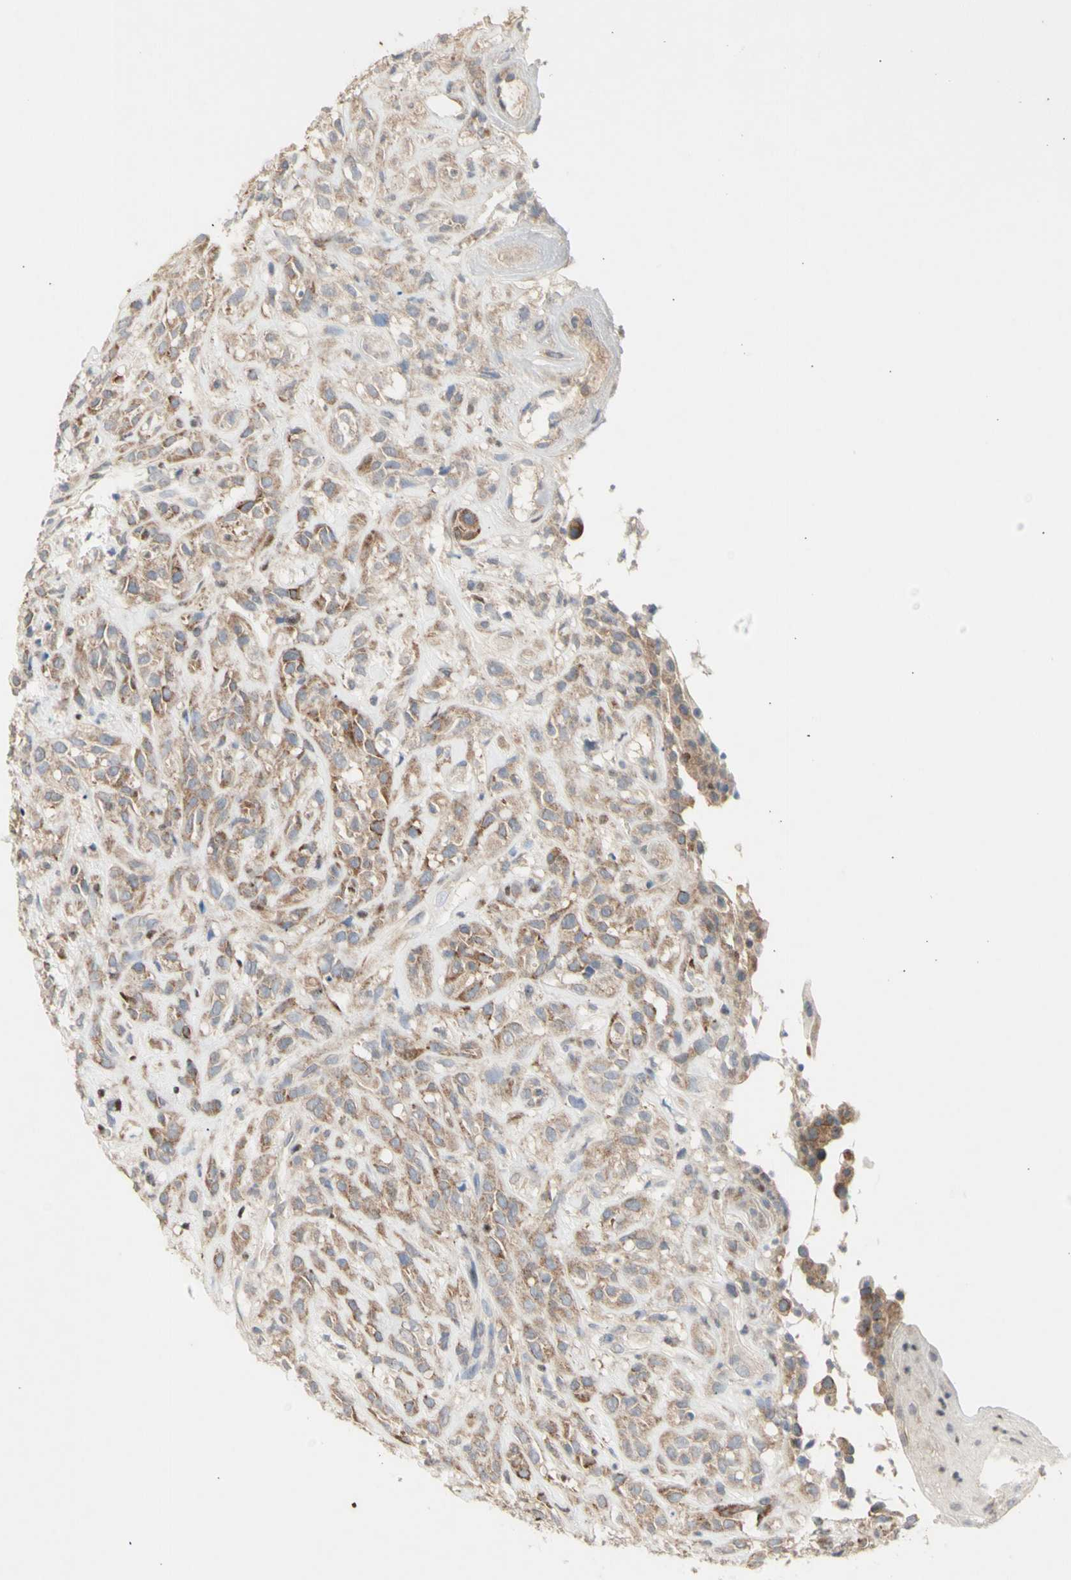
{"staining": {"intensity": "moderate", "quantity": ">75%", "location": "cytoplasmic/membranous"}, "tissue": "head and neck cancer", "cell_type": "Tumor cells", "image_type": "cancer", "snomed": [{"axis": "morphology", "description": "Normal tissue, NOS"}, {"axis": "morphology", "description": "Squamous cell carcinoma, NOS"}, {"axis": "topography", "description": "Cartilage tissue"}, {"axis": "topography", "description": "Head-Neck"}], "caption": "Head and neck cancer (squamous cell carcinoma) stained with DAB immunohistochemistry reveals medium levels of moderate cytoplasmic/membranous positivity in approximately >75% of tumor cells. (IHC, brightfield microscopy, high magnification).", "gene": "NLRP1", "patient": {"sex": "male", "age": 62}}